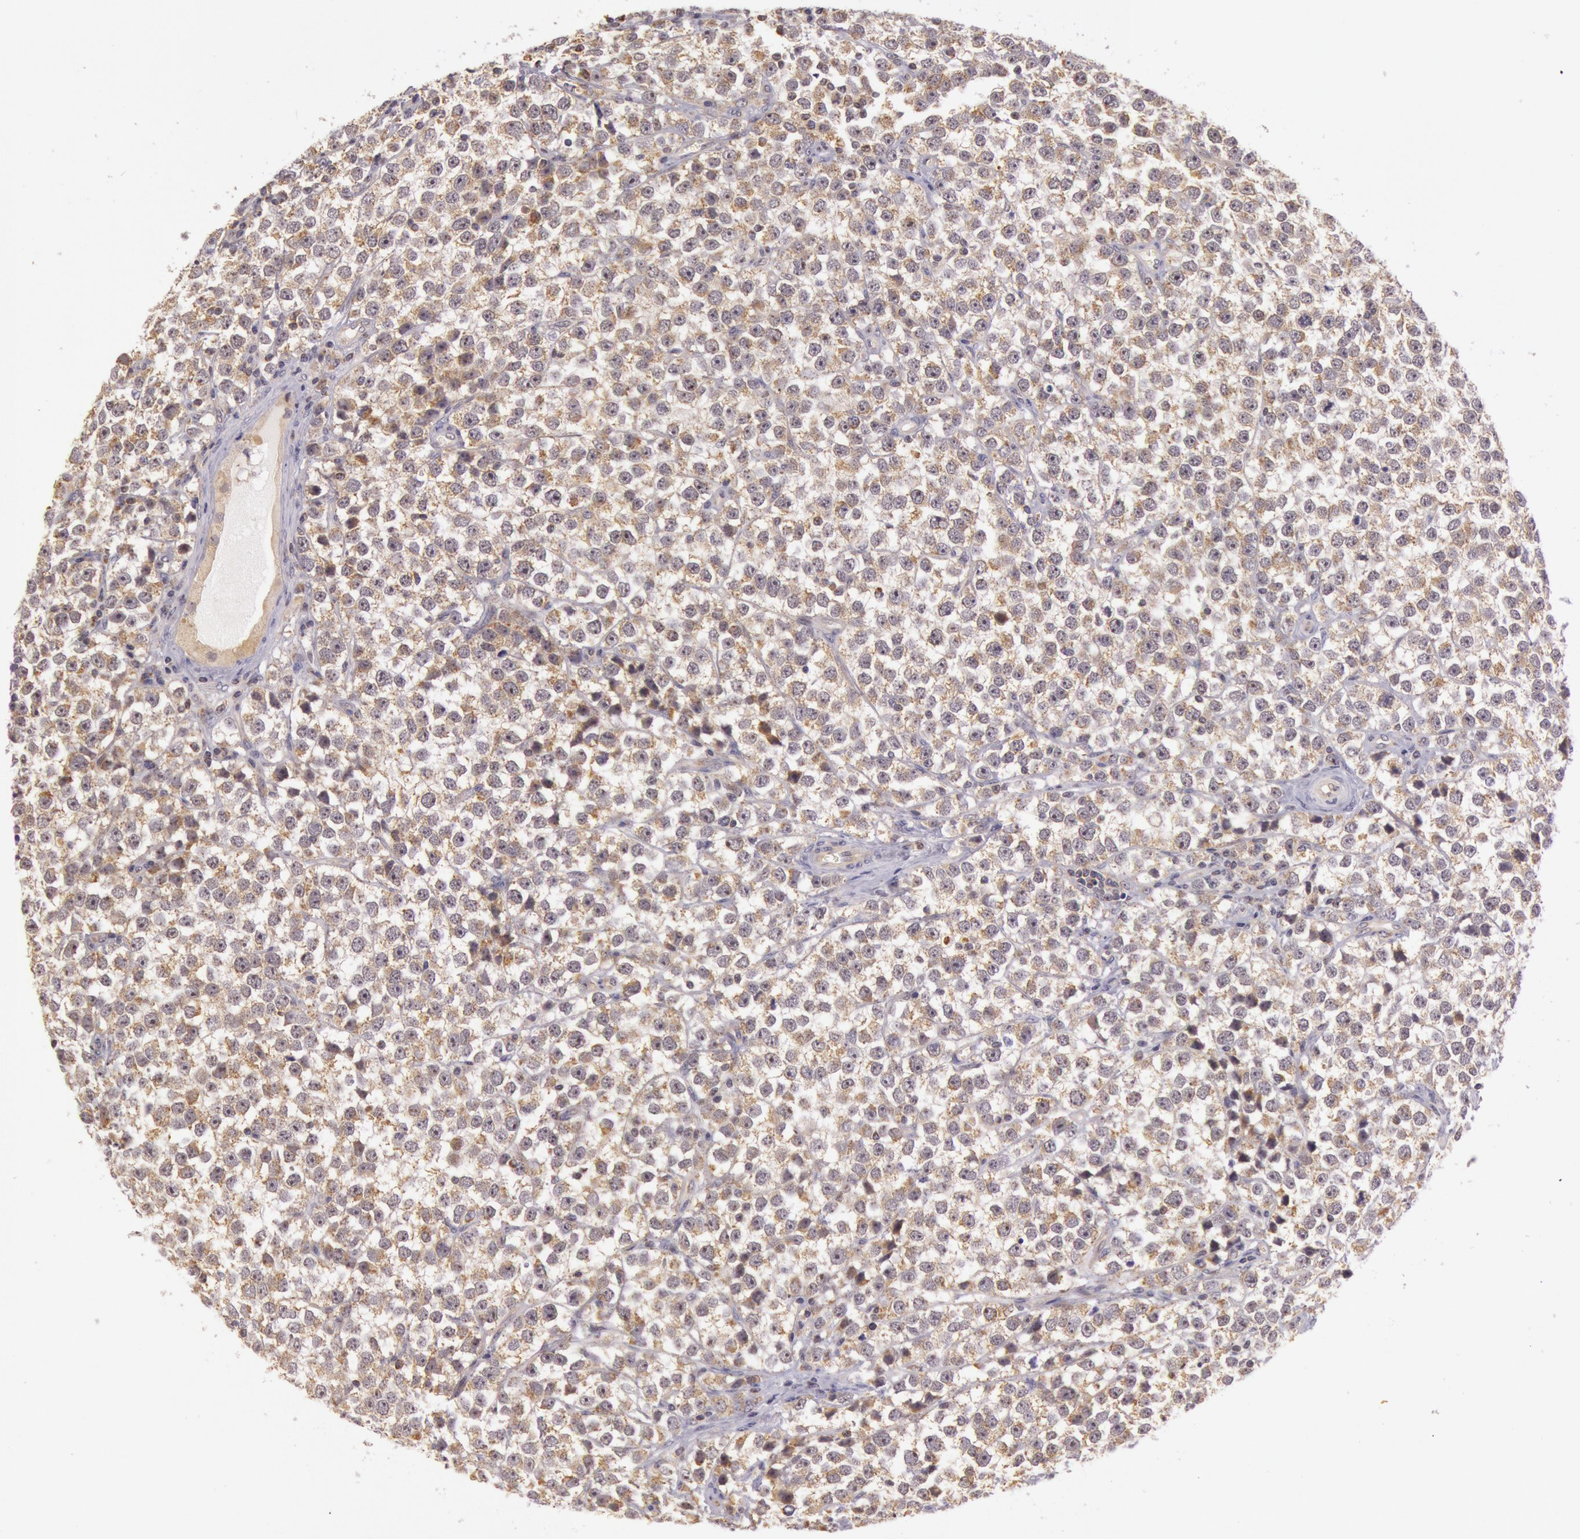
{"staining": {"intensity": "moderate", "quantity": ">75%", "location": "cytoplasmic/membranous,nuclear"}, "tissue": "testis cancer", "cell_type": "Tumor cells", "image_type": "cancer", "snomed": [{"axis": "morphology", "description": "Seminoma, NOS"}, {"axis": "topography", "description": "Testis"}], "caption": "There is medium levels of moderate cytoplasmic/membranous and nuclear expression in tumor cells of seminoma (testis), as demonstrated by immunohistochemical staining (brown color).", "gene": "CDK16", "patient": {"sex": "male", "age": 25}}